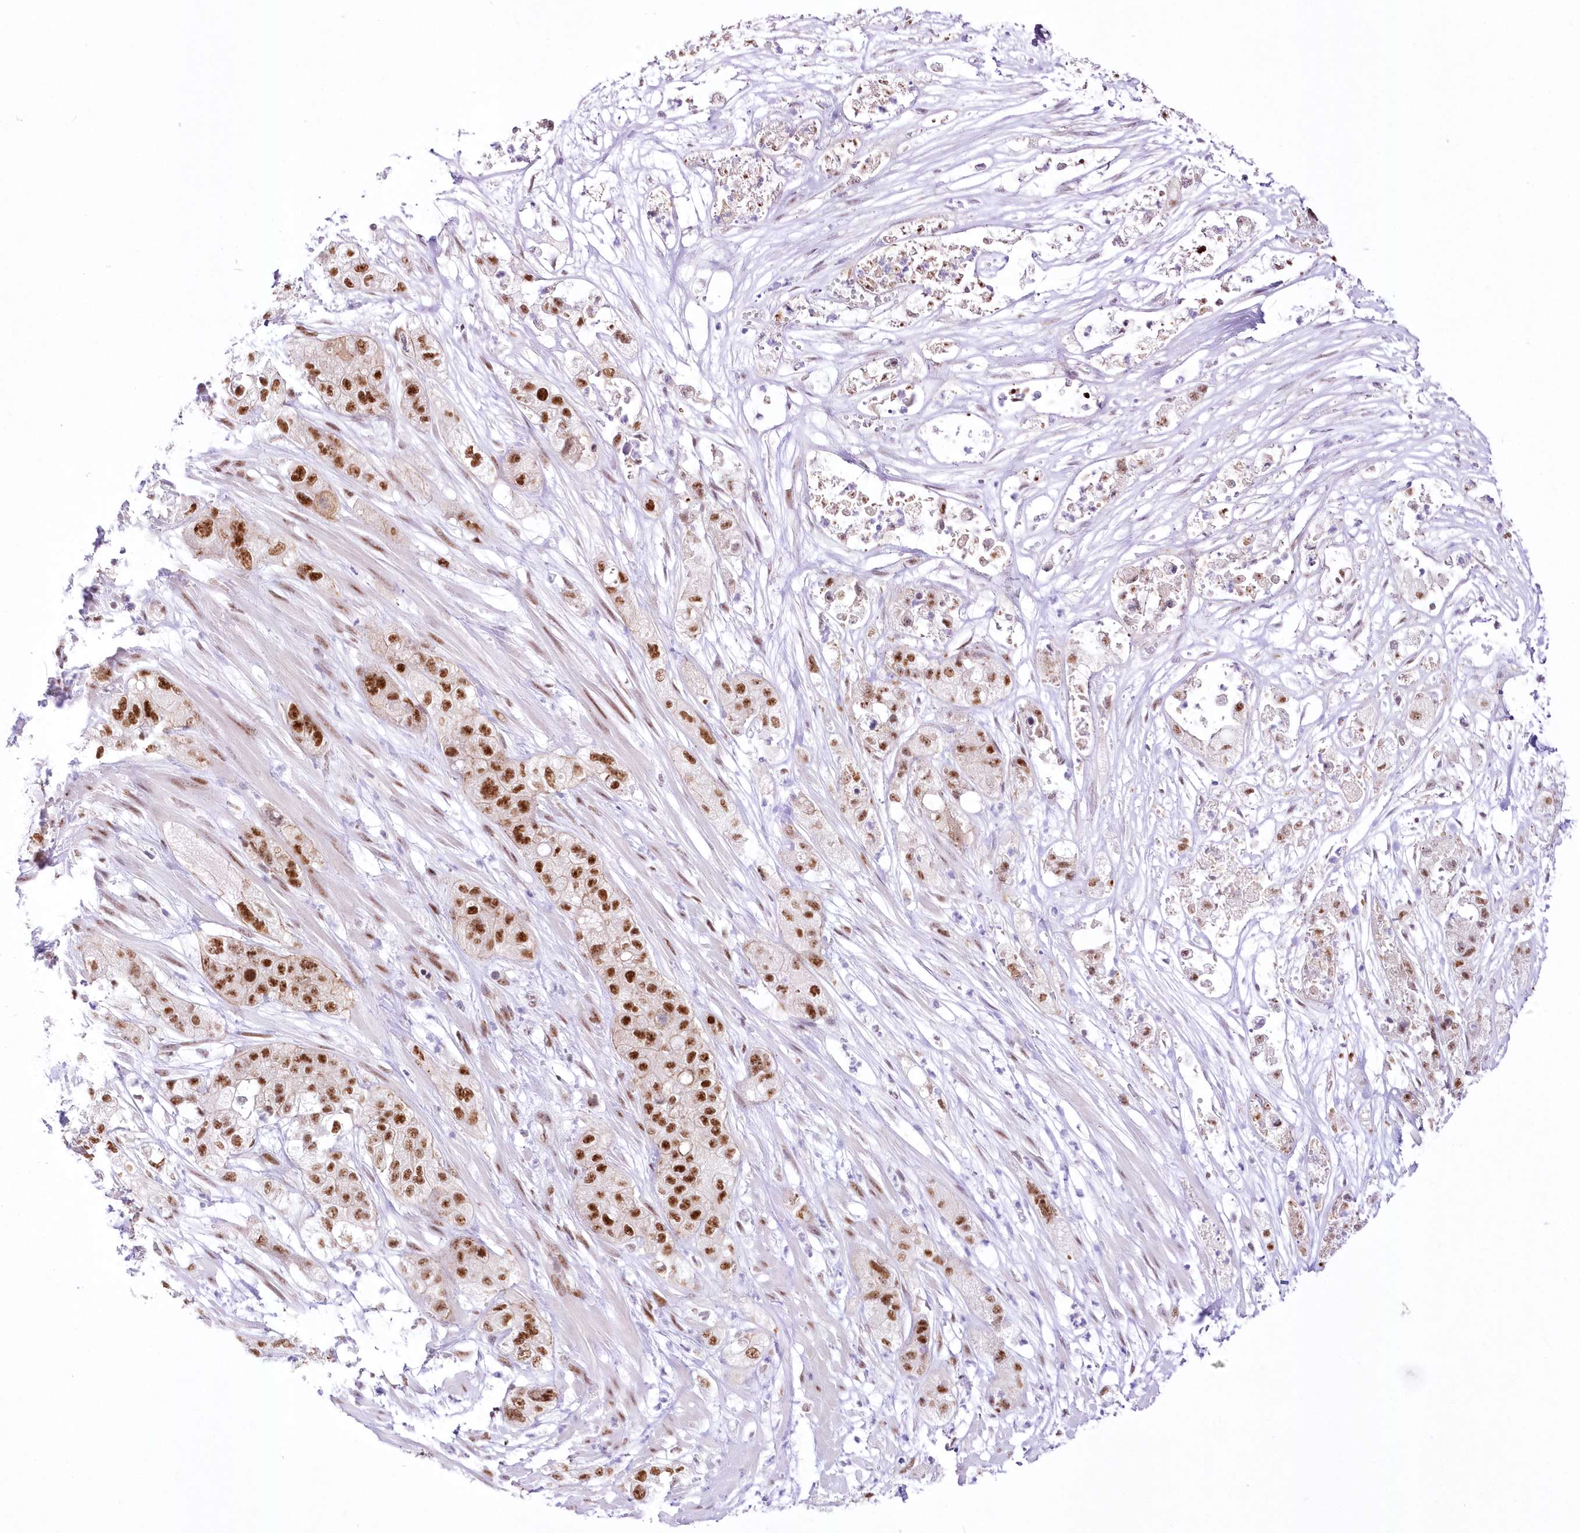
{"staining": {"intensity": "strong", "quantity": ">75%", "location": "nuclear"}, "tissue": "pancreatic cancer", "cell_type": "Tumor cells", "image_type": "cancer", "snomed": [{"axis": "morphology", "description": "Adenocarcinoma, NOS"}, {"axis": "topography", "description": "Pancreas"}], "caption": "A micrograph of human adenocarcinoma (pancreatic) stained for a protein exhibits strong nuclear brown staining in tumor cells.", "gene": "NSUN2", "patient": {"sex": "female", "age": 78}}